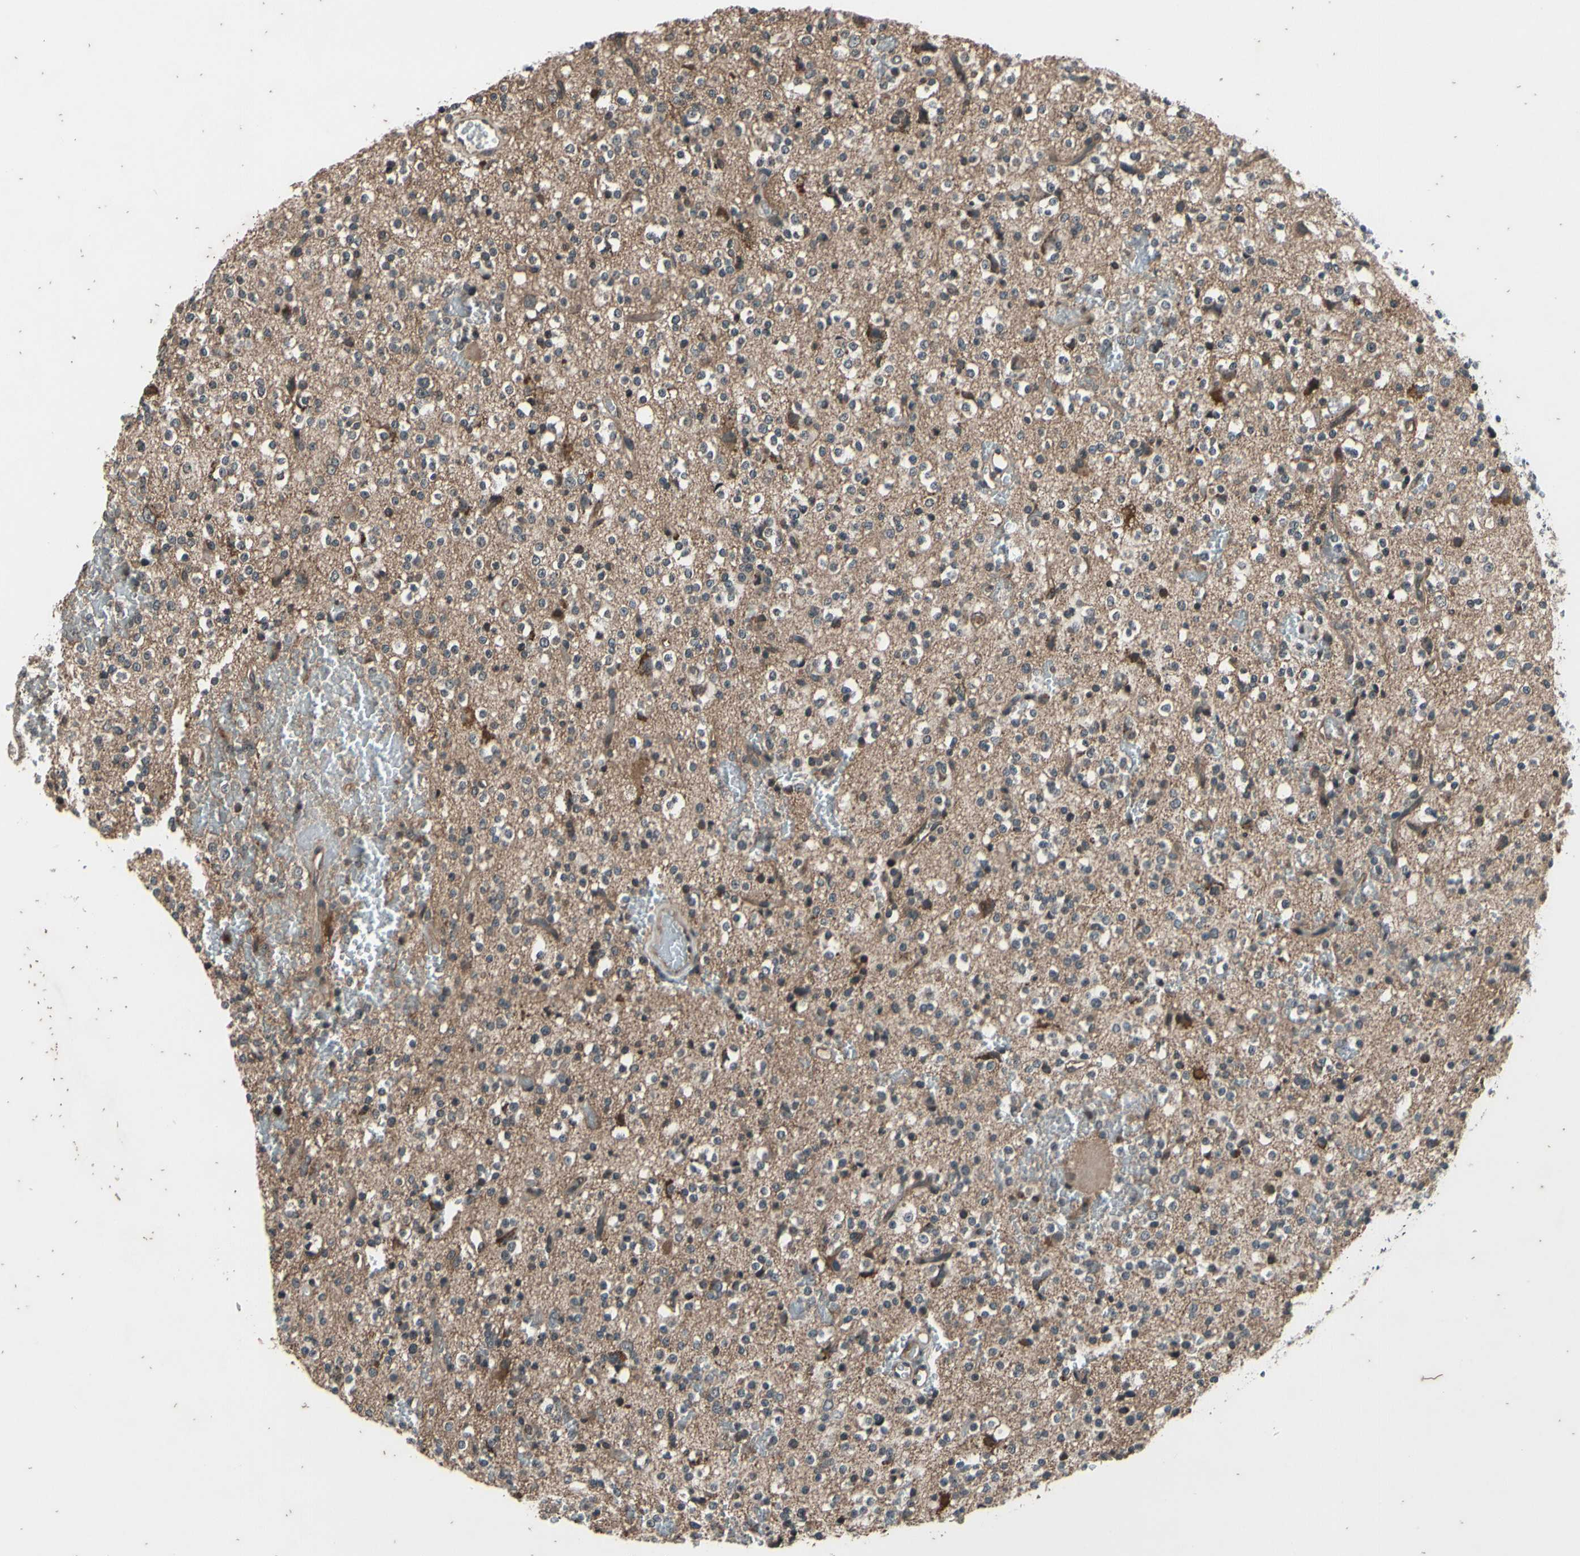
{"staining": {"intensity": "negative", "quantity": "none", "location": "none"}, "tissue": "glioma", "cell_type": "Tumor cells", "image_type": "cancer", "snomed": [{"axis": "morphology", "description": "Glioma, malignant, High grade"}, {"axis": "topography", "description": "Brain"}], "caption": "Immunohistochemical staining of human glioma shows no significant positivity in tumor cells.", "gene": "MBTPS2", "patient": {"sex": "male", "age": 47}}